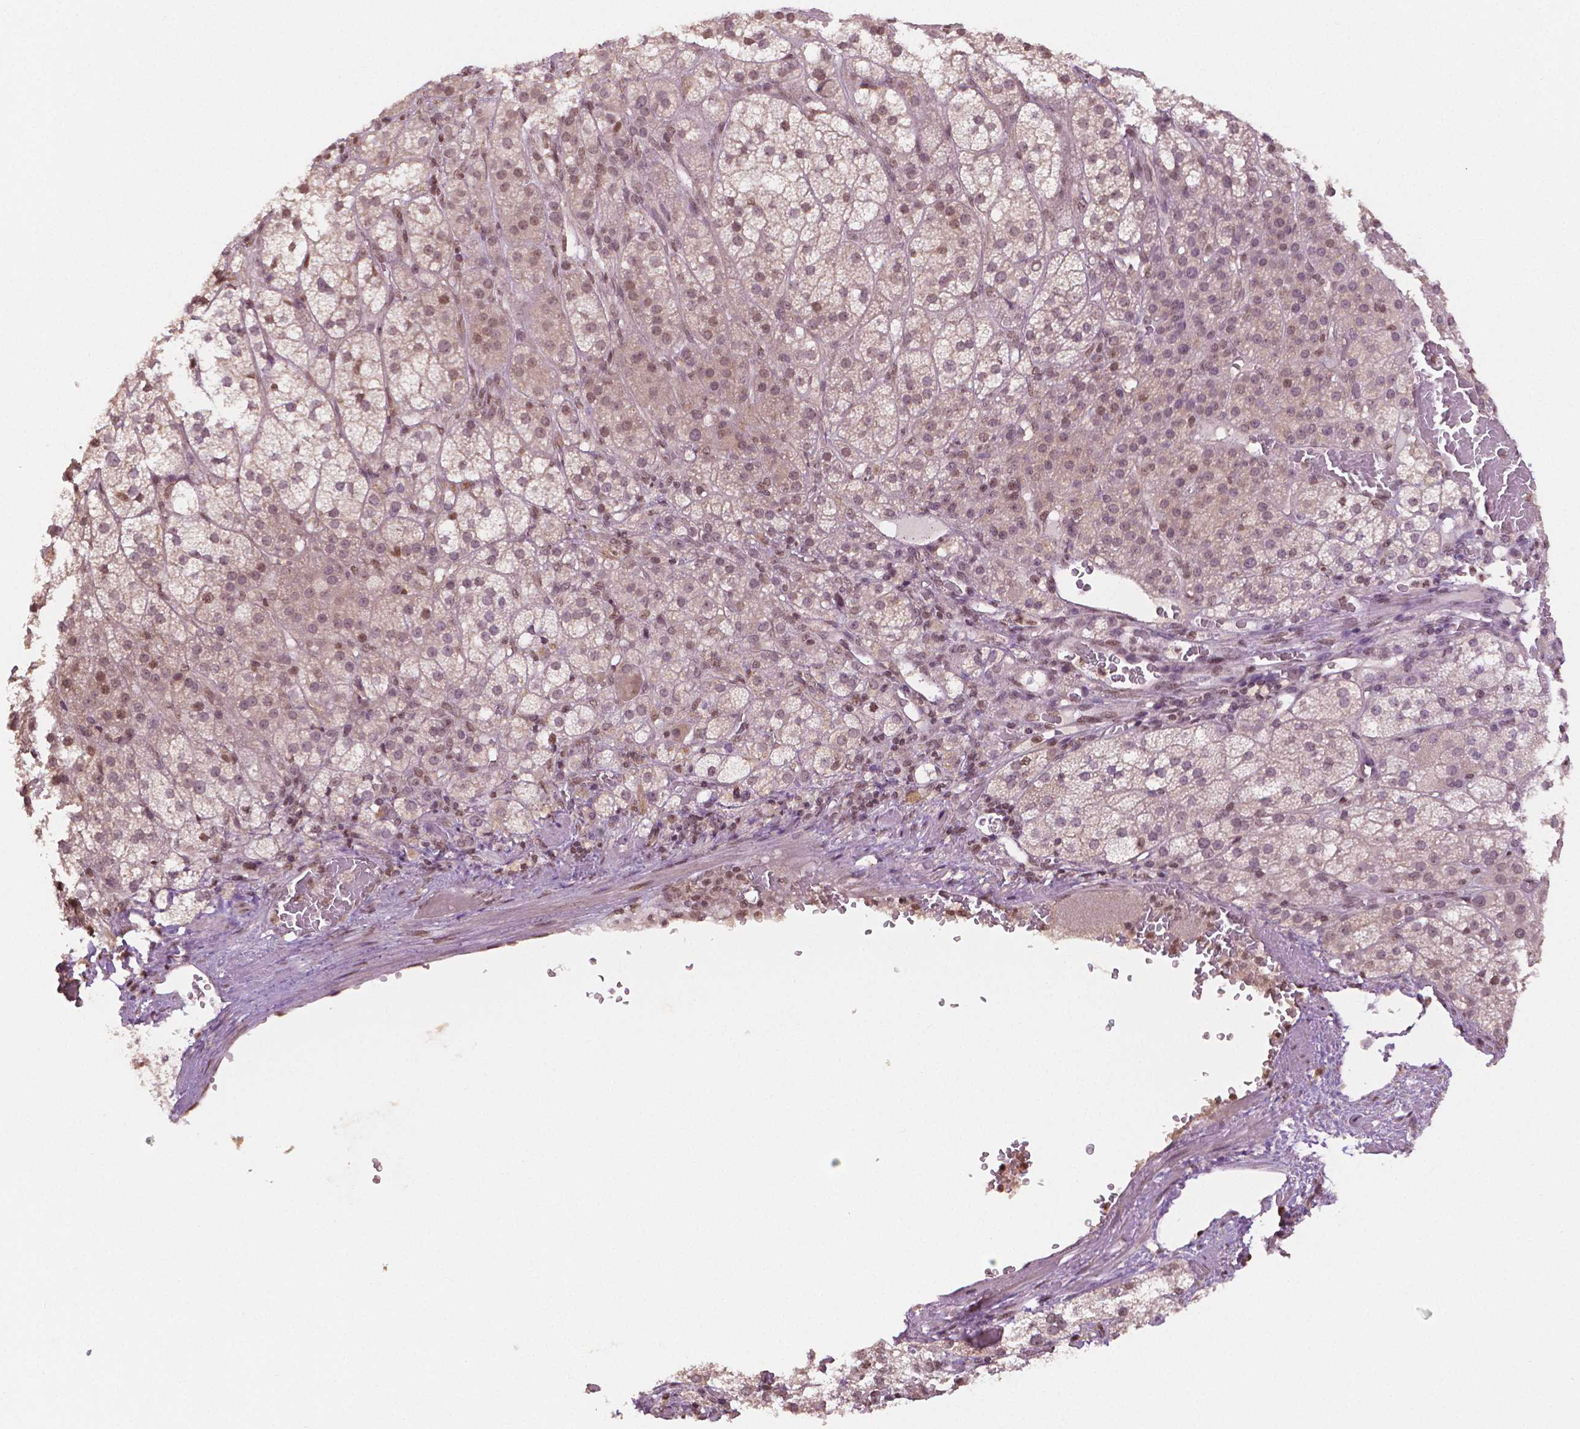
{"staining": {"intensity": "moderate", "quantity": "25%-75%", "location": "nuclear"}, "tissue": "adrenal gland", "cell_type": "Glandular cells", "image_type": "normal", "snomed": [{"axis": "morphology", "description": "Normal tissue, NOS"}, {"axis": "topography", "description": "Adrenal gland"}], "caption": "A histopathology image of human adrenal gland stained for a protein exhibits moderate nuclear brown staining in glandular cells.", "gene": "DEK", "patient": {"sex": "female", "age": 60}}